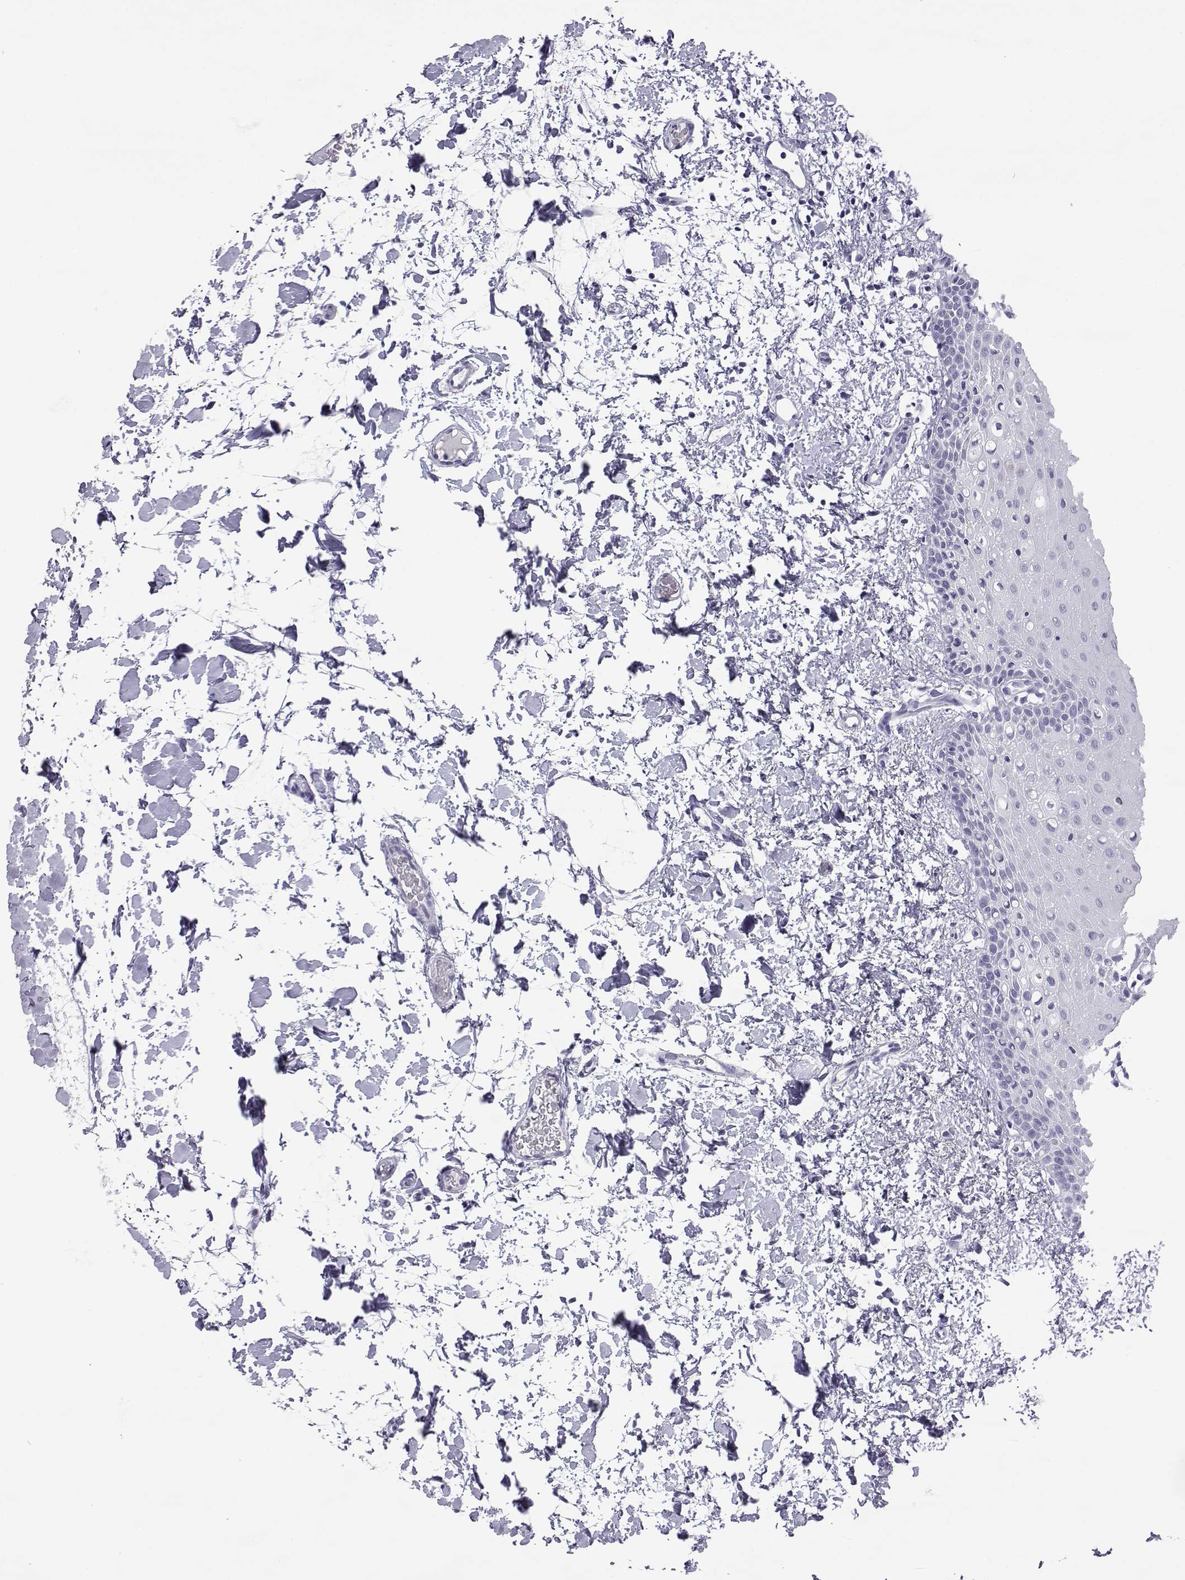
{"staining": {"intensity": "negative", "quantity": "none", "location": "none"}, "tissue": "oral mucosa", "cell_type": "Squamous epithelial cells", "image_type": "normal", "snomed": [{"axis": "morphology", "description": "Normal tissue, NOS"}, {"axis": "topography", "description": "Oral tissue"}], "caption": "A micrograph of human oral mucosa is negative for staining in squamous epithelial cells. (Stains: DAB (3,3'-diaminobenzidine) immunohistochemistry with hematoxylin counter stain, Microscopy: brightfield microscopy at high magnification).", "gene": "ACTL7A", "patient": {"sex": "male", "age": 81}}